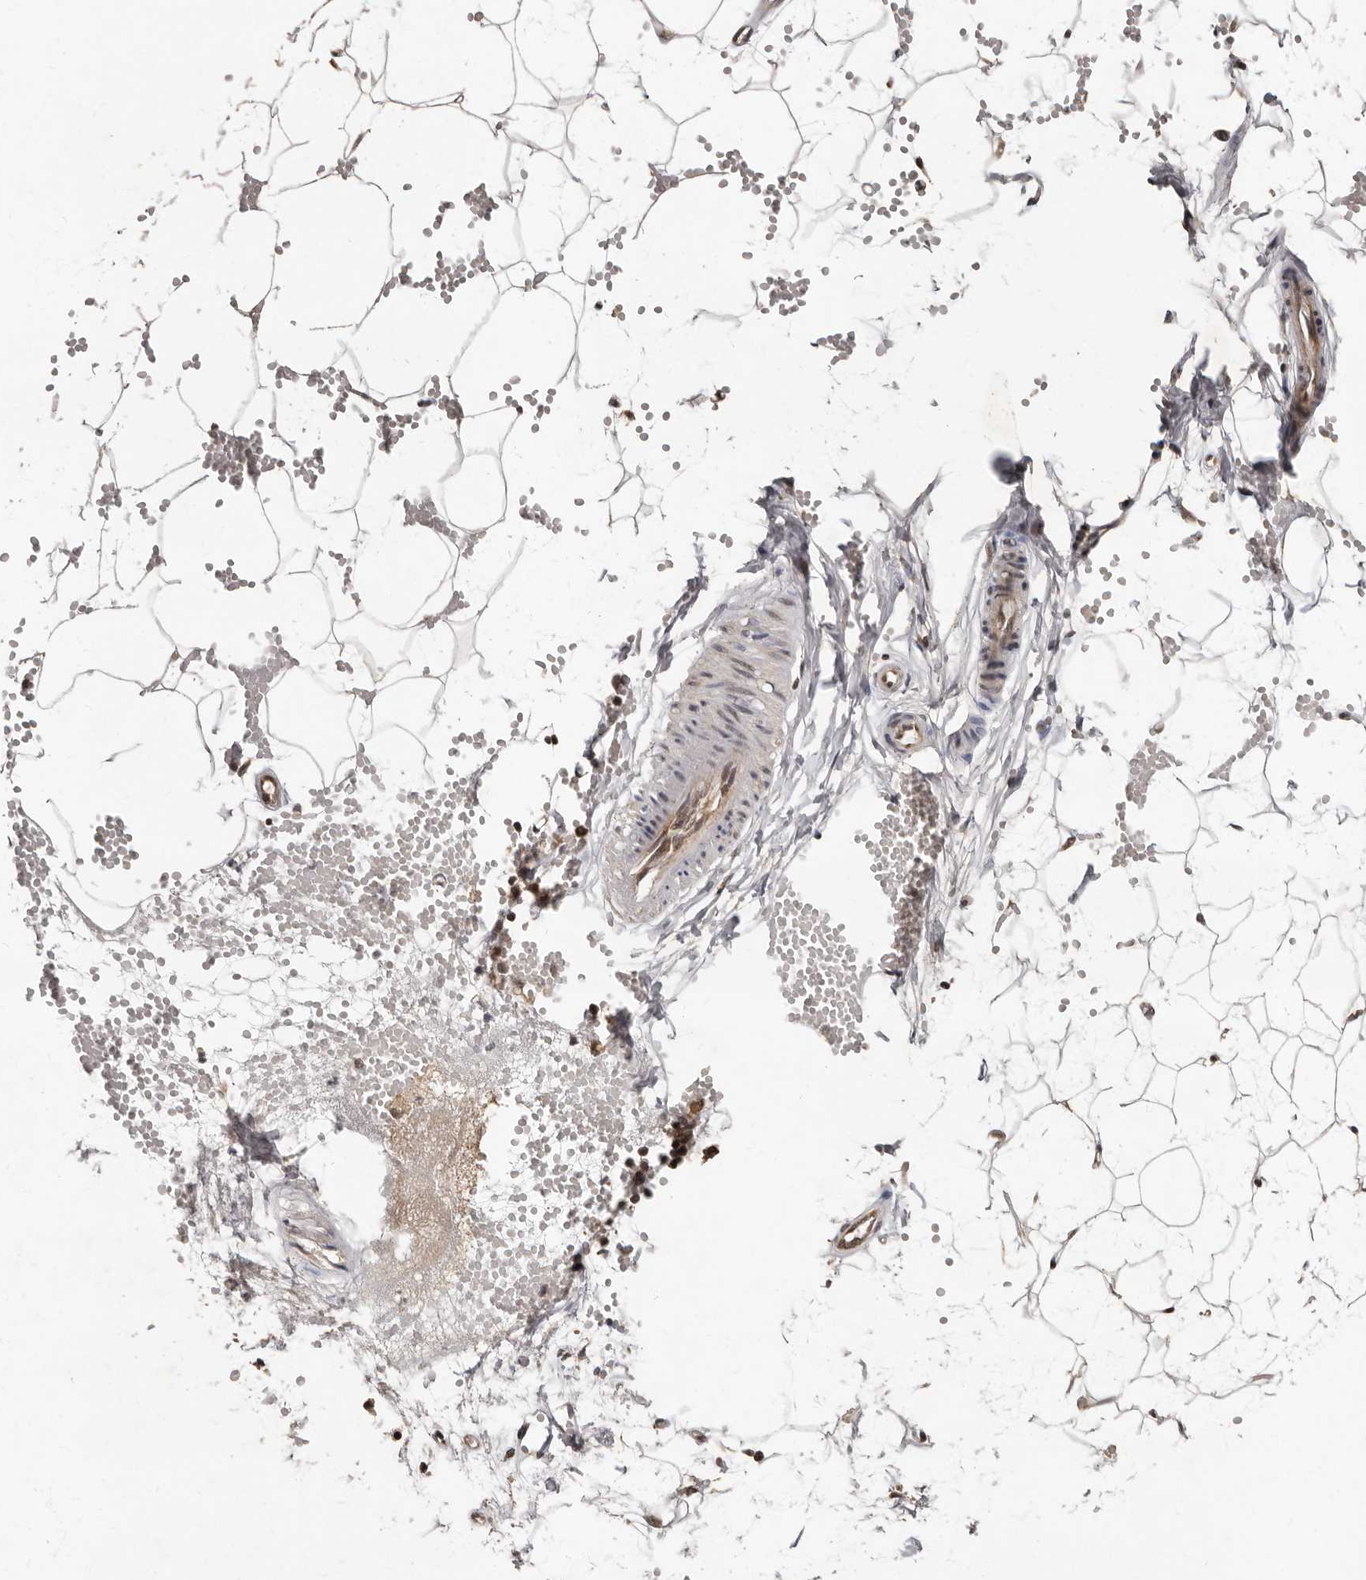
{"staining": {"intensity": "negative", "quantity": "none", "location": "none"}, "tissue": "adipose tissue", "cell_type": "Adipocytes", "image_type": "normal", "snomed": [{"axis": "morphology", "description": "Normal tissue, NOS"}, {"axis": "topography", "description": "Breast"}], "caption": "High power microscopy photomicrograph of an immunohistochemistry micrograph of benign adipose tissue, revealing no significant staining in adipocytes.", "gene": "LRGUK", "patient": {"sex": "female", "age": 23}}